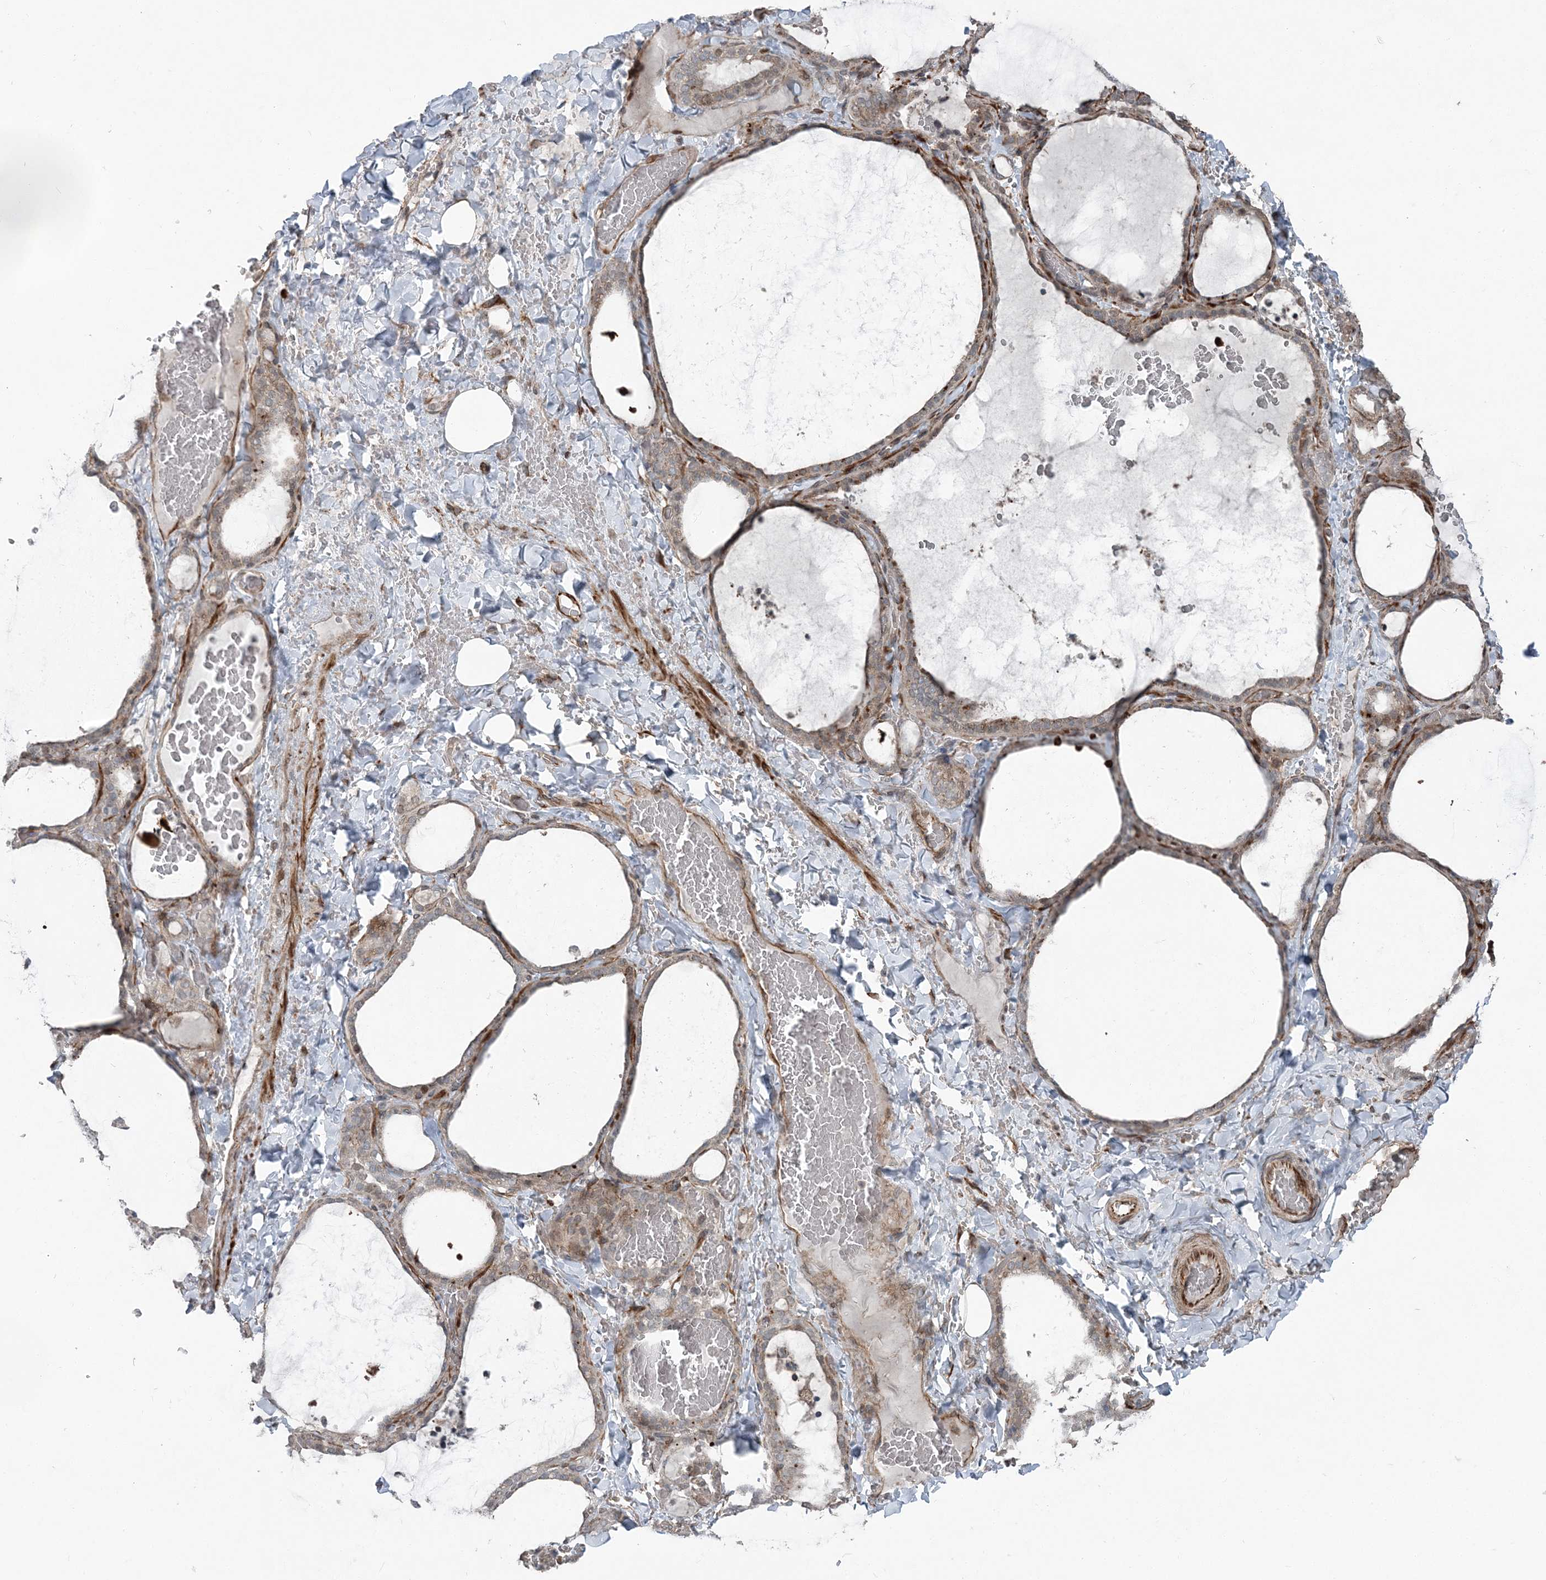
{"staining": {"intensity": "negative", "quantity": "none", "location": "none"}, "tissue": "thyroid gland", "cell_type": "Glandular cells", "image_type": "normal", "snomed": [{"axis": "morphology", "description": "Normal tissue, NOS"}, {"axis": "topography", "description": "Thyroid gland"}], "caption": "The histopathology image displays no significant staining in glandular cells of thyroid gland. (Immunohistochemistry, brightfield microscopy, high magnification).", "gene": "FBXL17", "patient": {"sex": "female", "age": 22}}